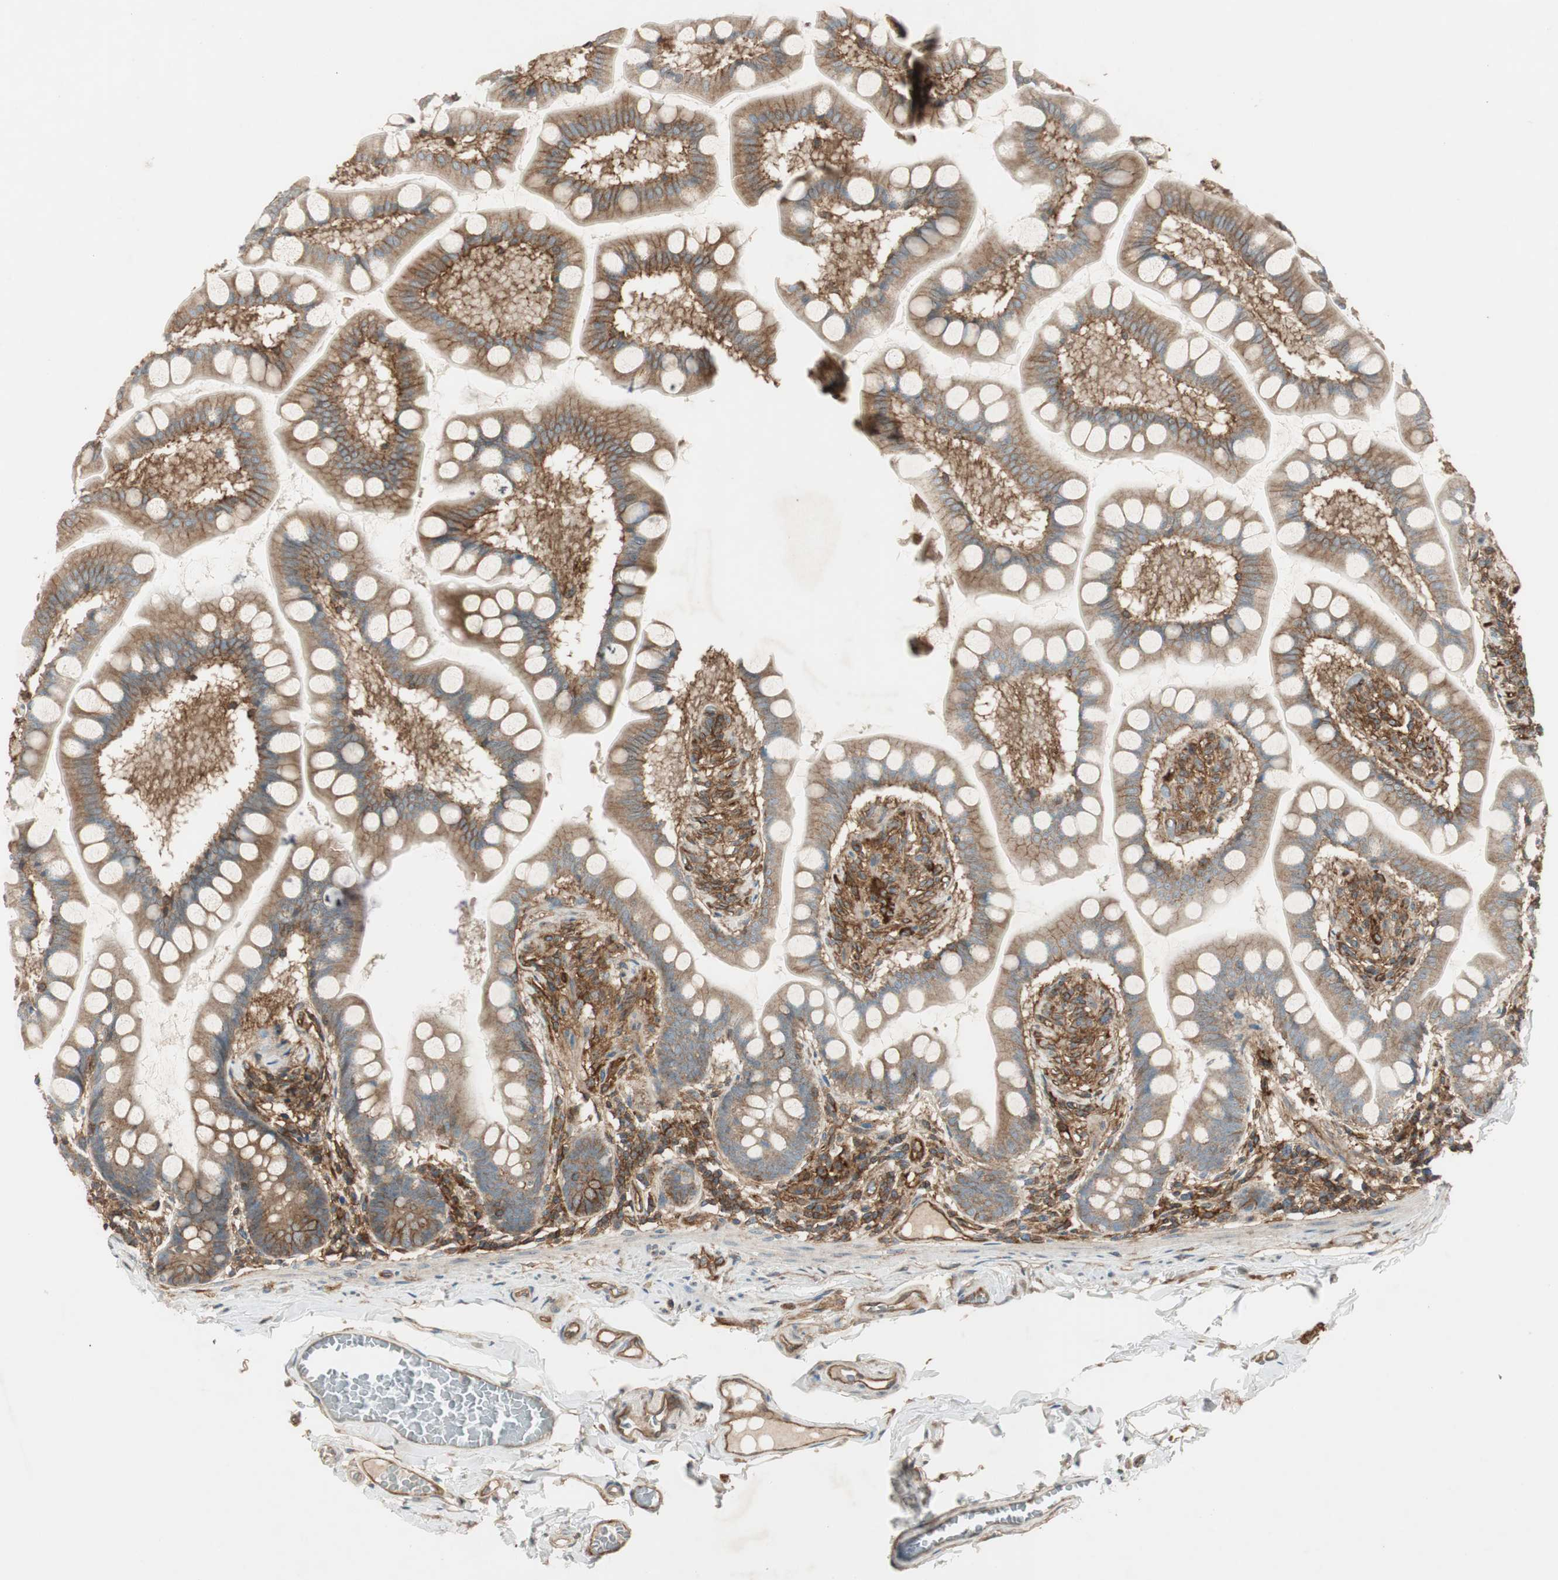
{"staining": {"intensity": "moderate", "quantity": ">75%", "location": "cytoplasmic/membranous"}, "tissue": "small intestine", "cell_type": "Glandular cells", "image_type": "normal", "snomed": [{"axis": "morphology", "description": "Normal tissue, NOS"}, {"axis": "topography", "description": "Small intestine"}], "caption": "Immunohistochemistry (IHC) histopathology image of unremarkable small intestine: human small intestine stained using IHC demonstrates medium levels of moderate protein expression localized specifically in the cytoplasmic/membranous of glandular cells, appearing as a cytoplasmic/membranous brown color.", "gene": "BTN3A3", "patient": {"sex": "male", "age": 41}}